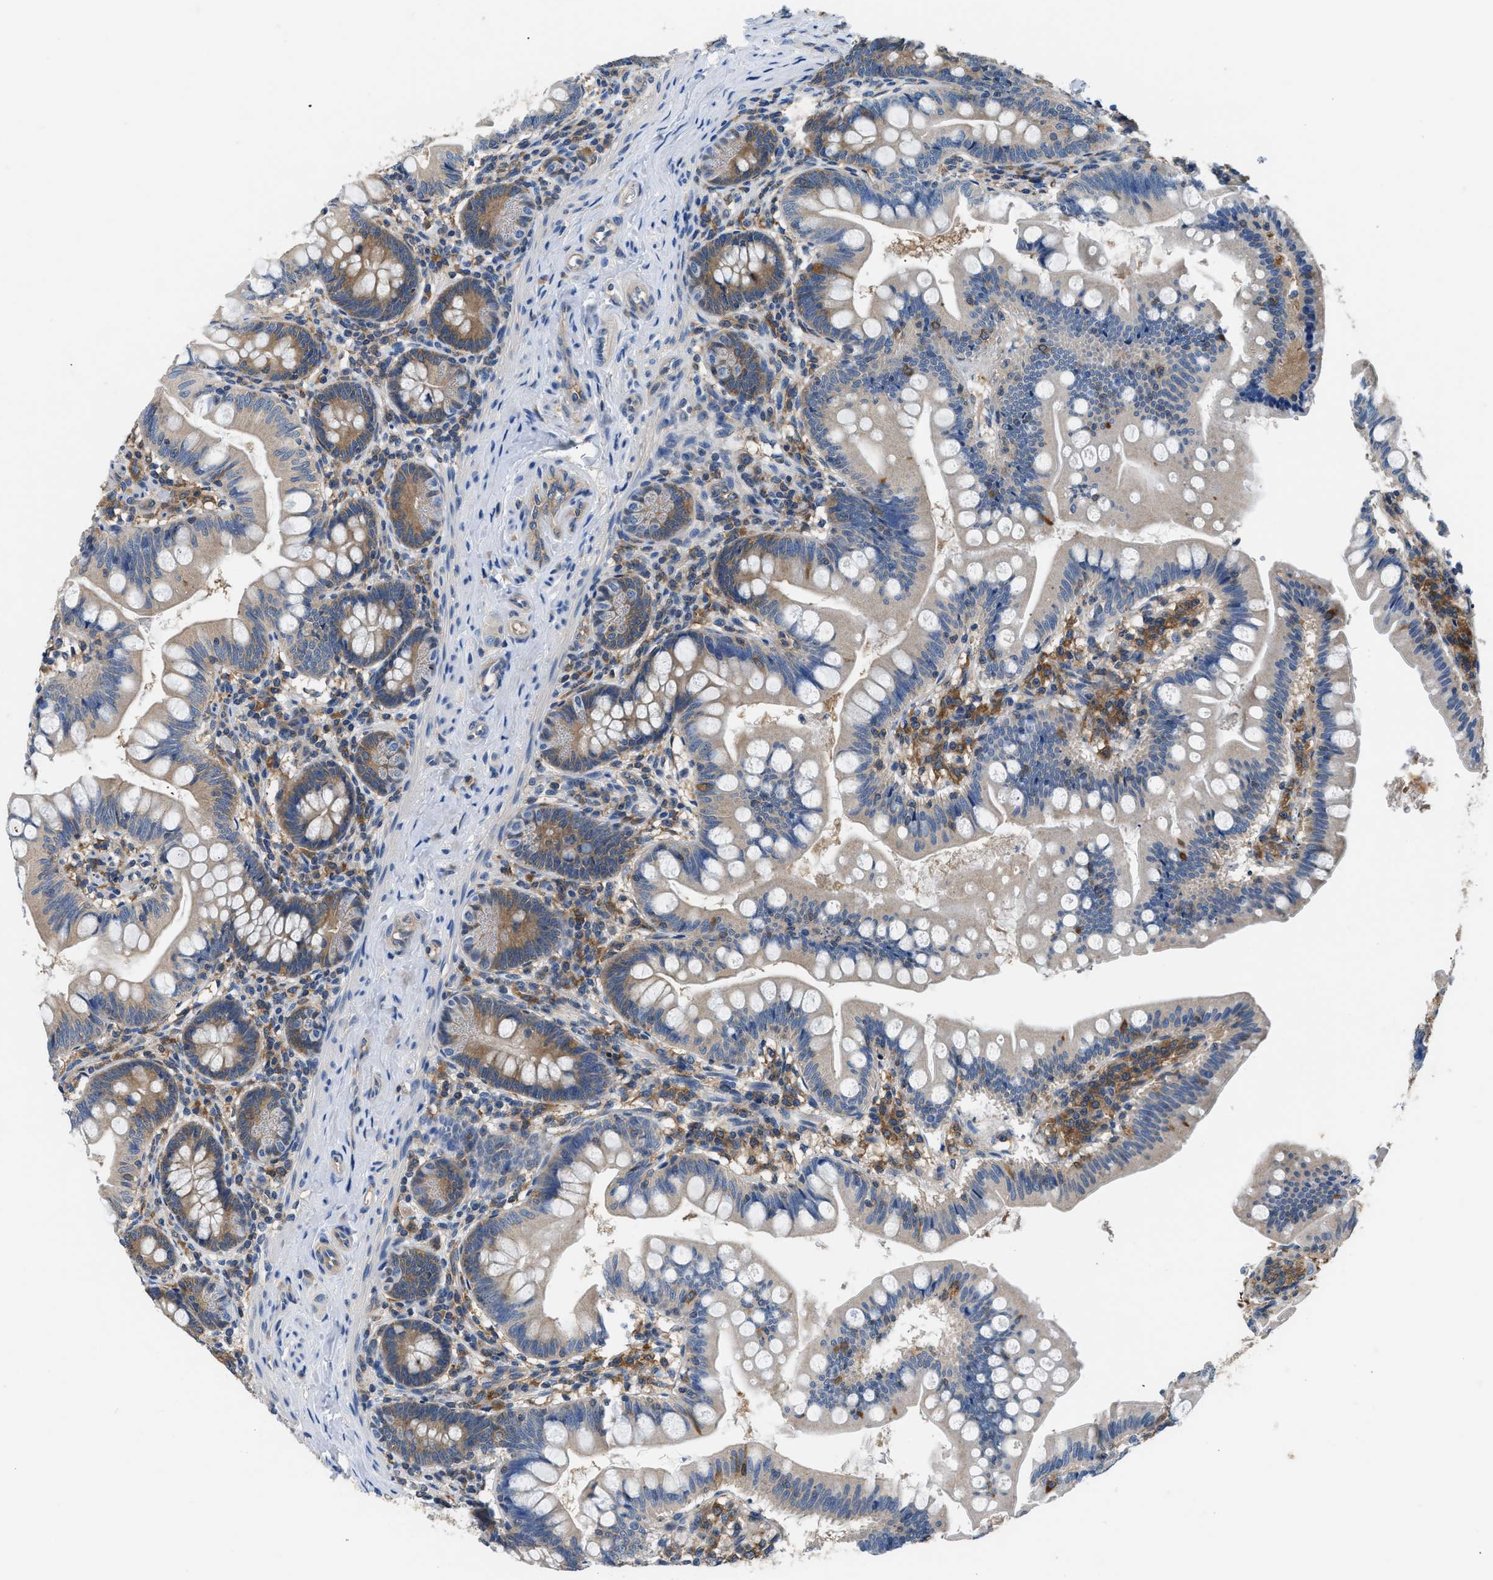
{"staining": {"intensity": "moderate", "quantity": "25%-75%", "location": "cytoplasmic/membranous"}, "tissue": "small intestine", "cell_type": "Glandular cells", "image_type": "normal", "snomed": [{"axis": "morphology", "description": "Normal tissue, NOS"}, {"axis": "topography", "description": "Small intestine"}], "caption": "Small intestine stained with immunohistochemistry reveals moderate cytoplasmic/membranous expression in approximately 25%-75% of glandular cells. (IHC, brightfield microscopy, high magnification).", "gene": "PKM", "patient": {"sex": "male", "age": 7}}